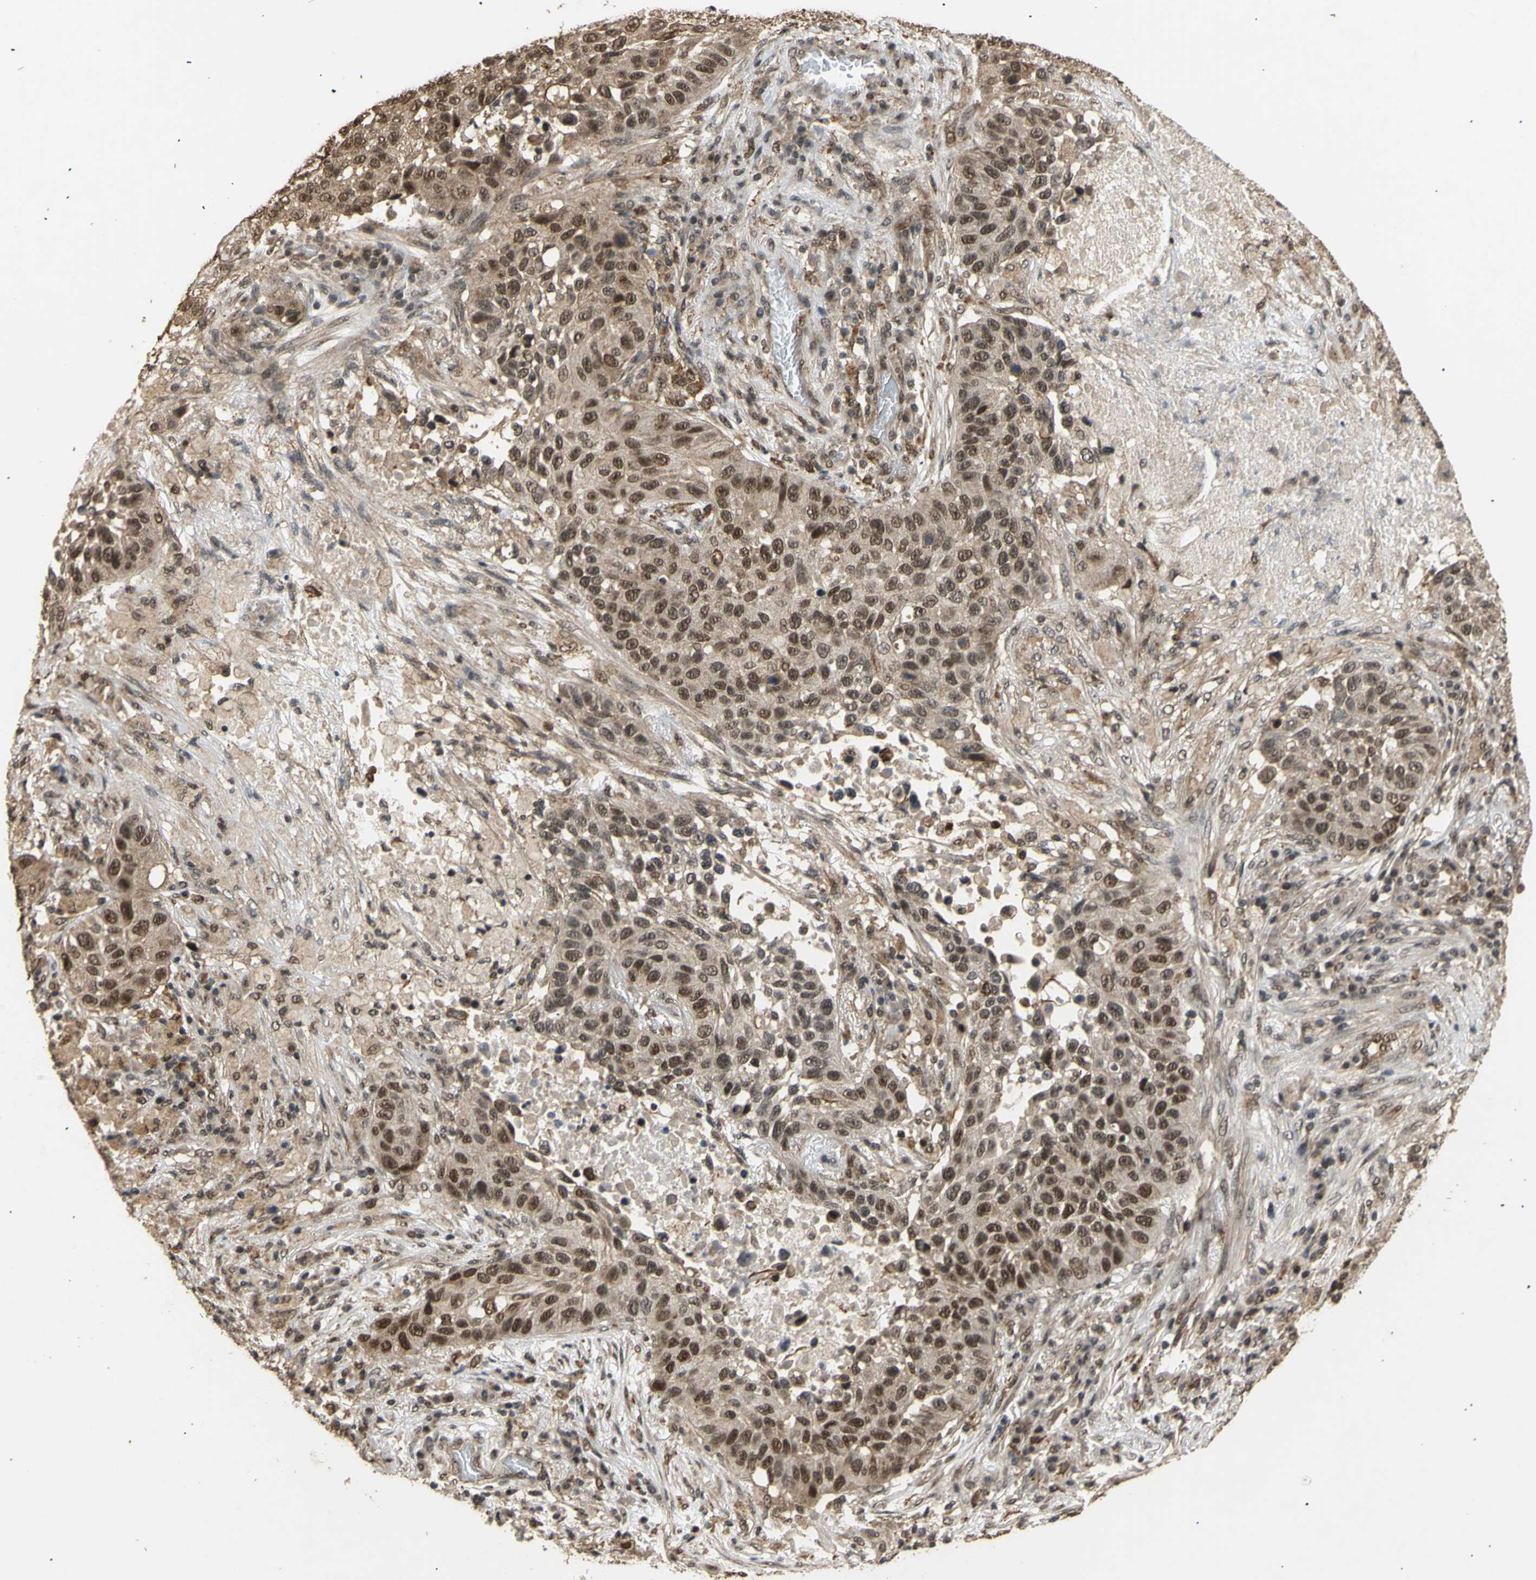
{"staining": {"intensity": "moderate", "quantity": ">75%", "location": "cytoplasmic/membranous,nuclear"}, "tissue": "lung cancer", "cell_type": "Tumor cells", "image_type": "cancer", "snomed": [{"axis": "morphology", "description": "Squamous cell carcinoma, NOS"}, {"axis": "topography", "description": "Lung"}], "caption": "About >75% of tumor cells in lung squamous cell carcinoma exhibit moderate cytoplasmic/membranous and nuclear protein expression as visualized by brown immunohistochemical staining.", "gene": "GTF2E2", "patient": {"sex": "male", "age": 57}}